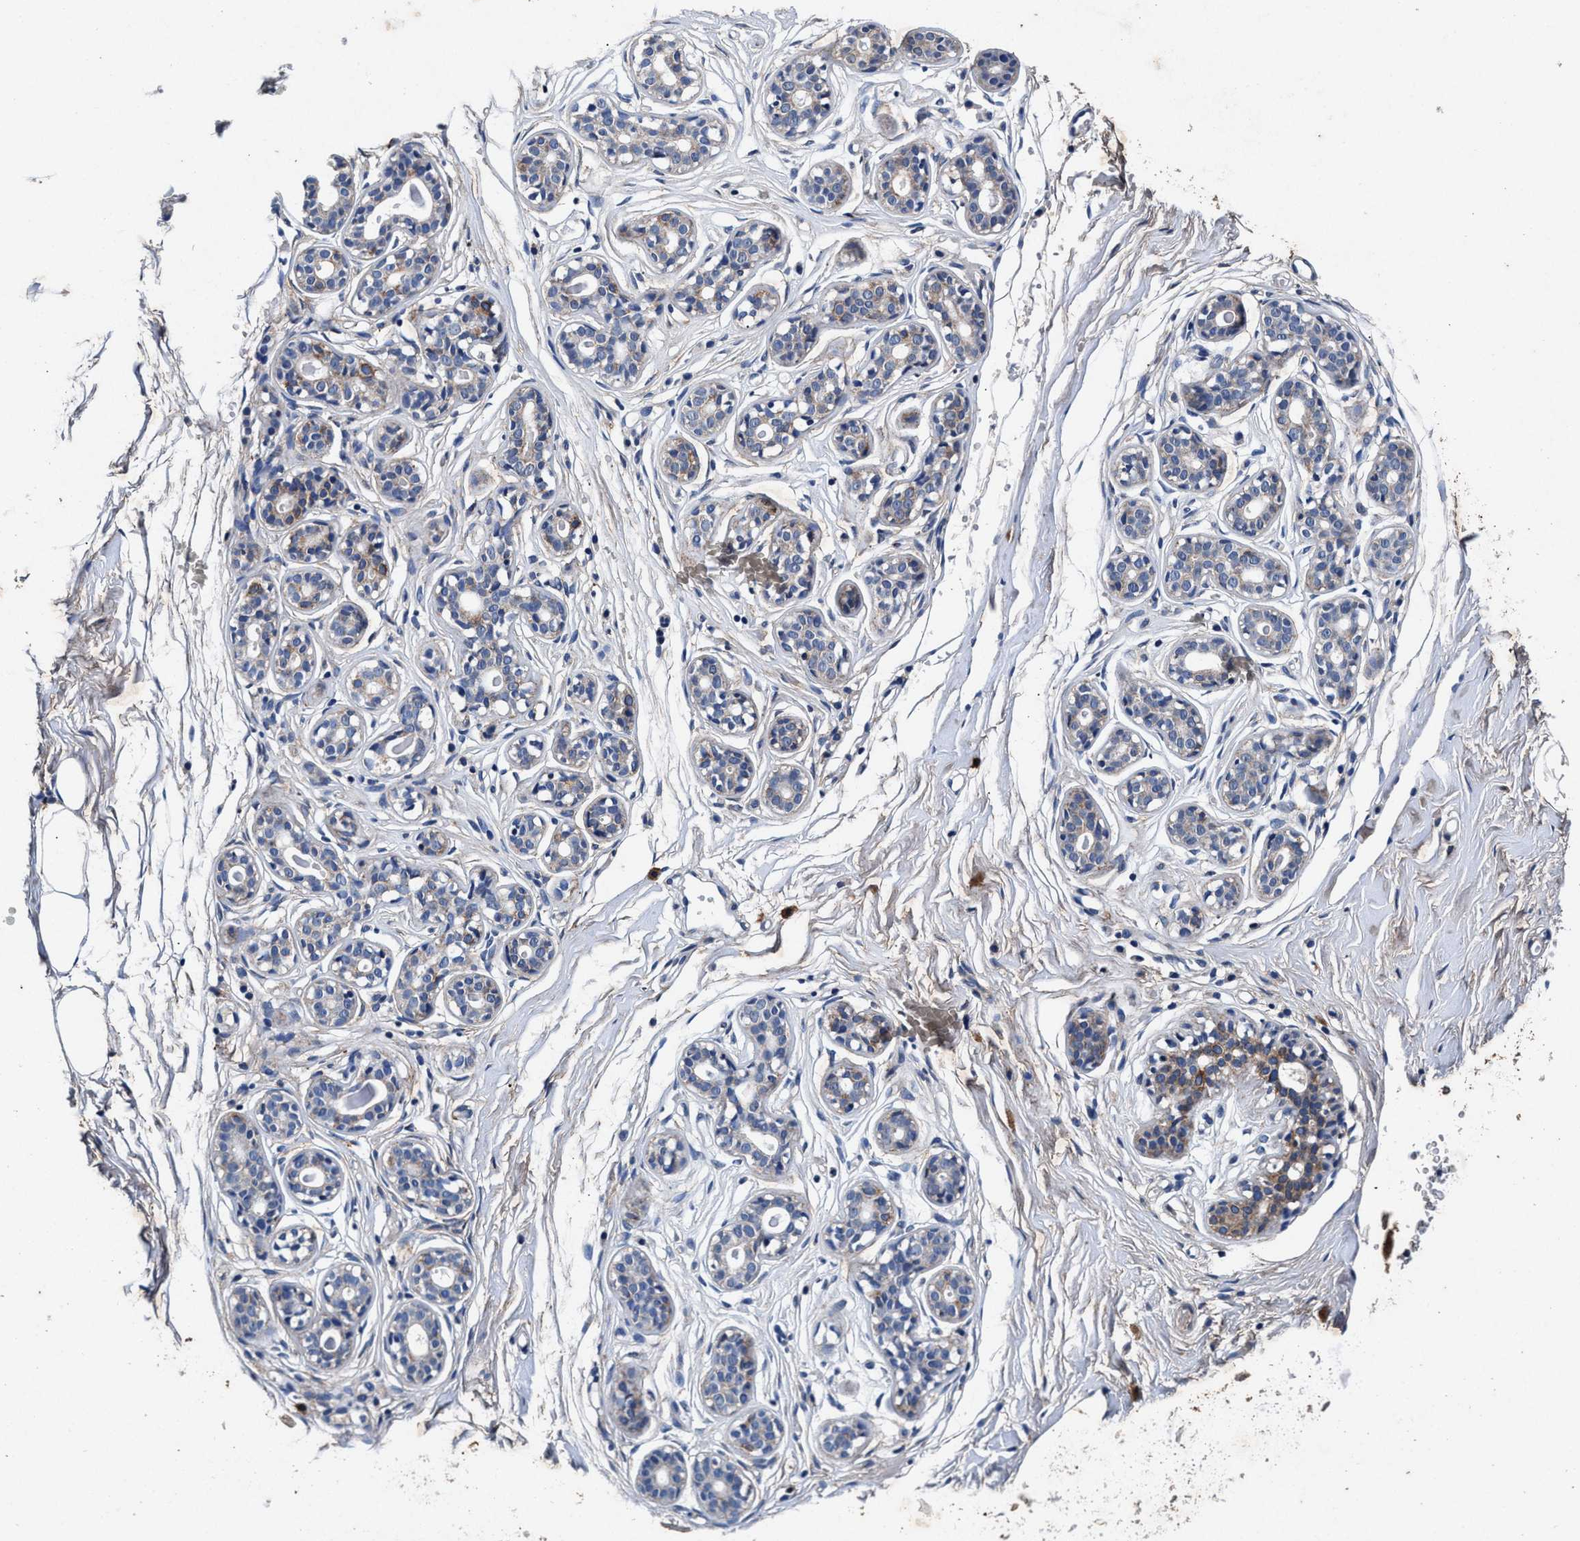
{"staining": {"intensity": "negative", "quantity": "none", "location": "none"}, "tissue": "breast", "cell_type": "Adipocytes", "image_type": "normal", "snomed": [{"axis": "morphology", "description": "Normal tissue, NOS"}, {"axis": "topography", "description": "Breast"}], "caption": "Adipocytes are negative for protein expression in unremarkable human breast. Nuclei are stained in blue.", "gene": "SLC8A1", "patient": {"sex": "female", "age": 23}}